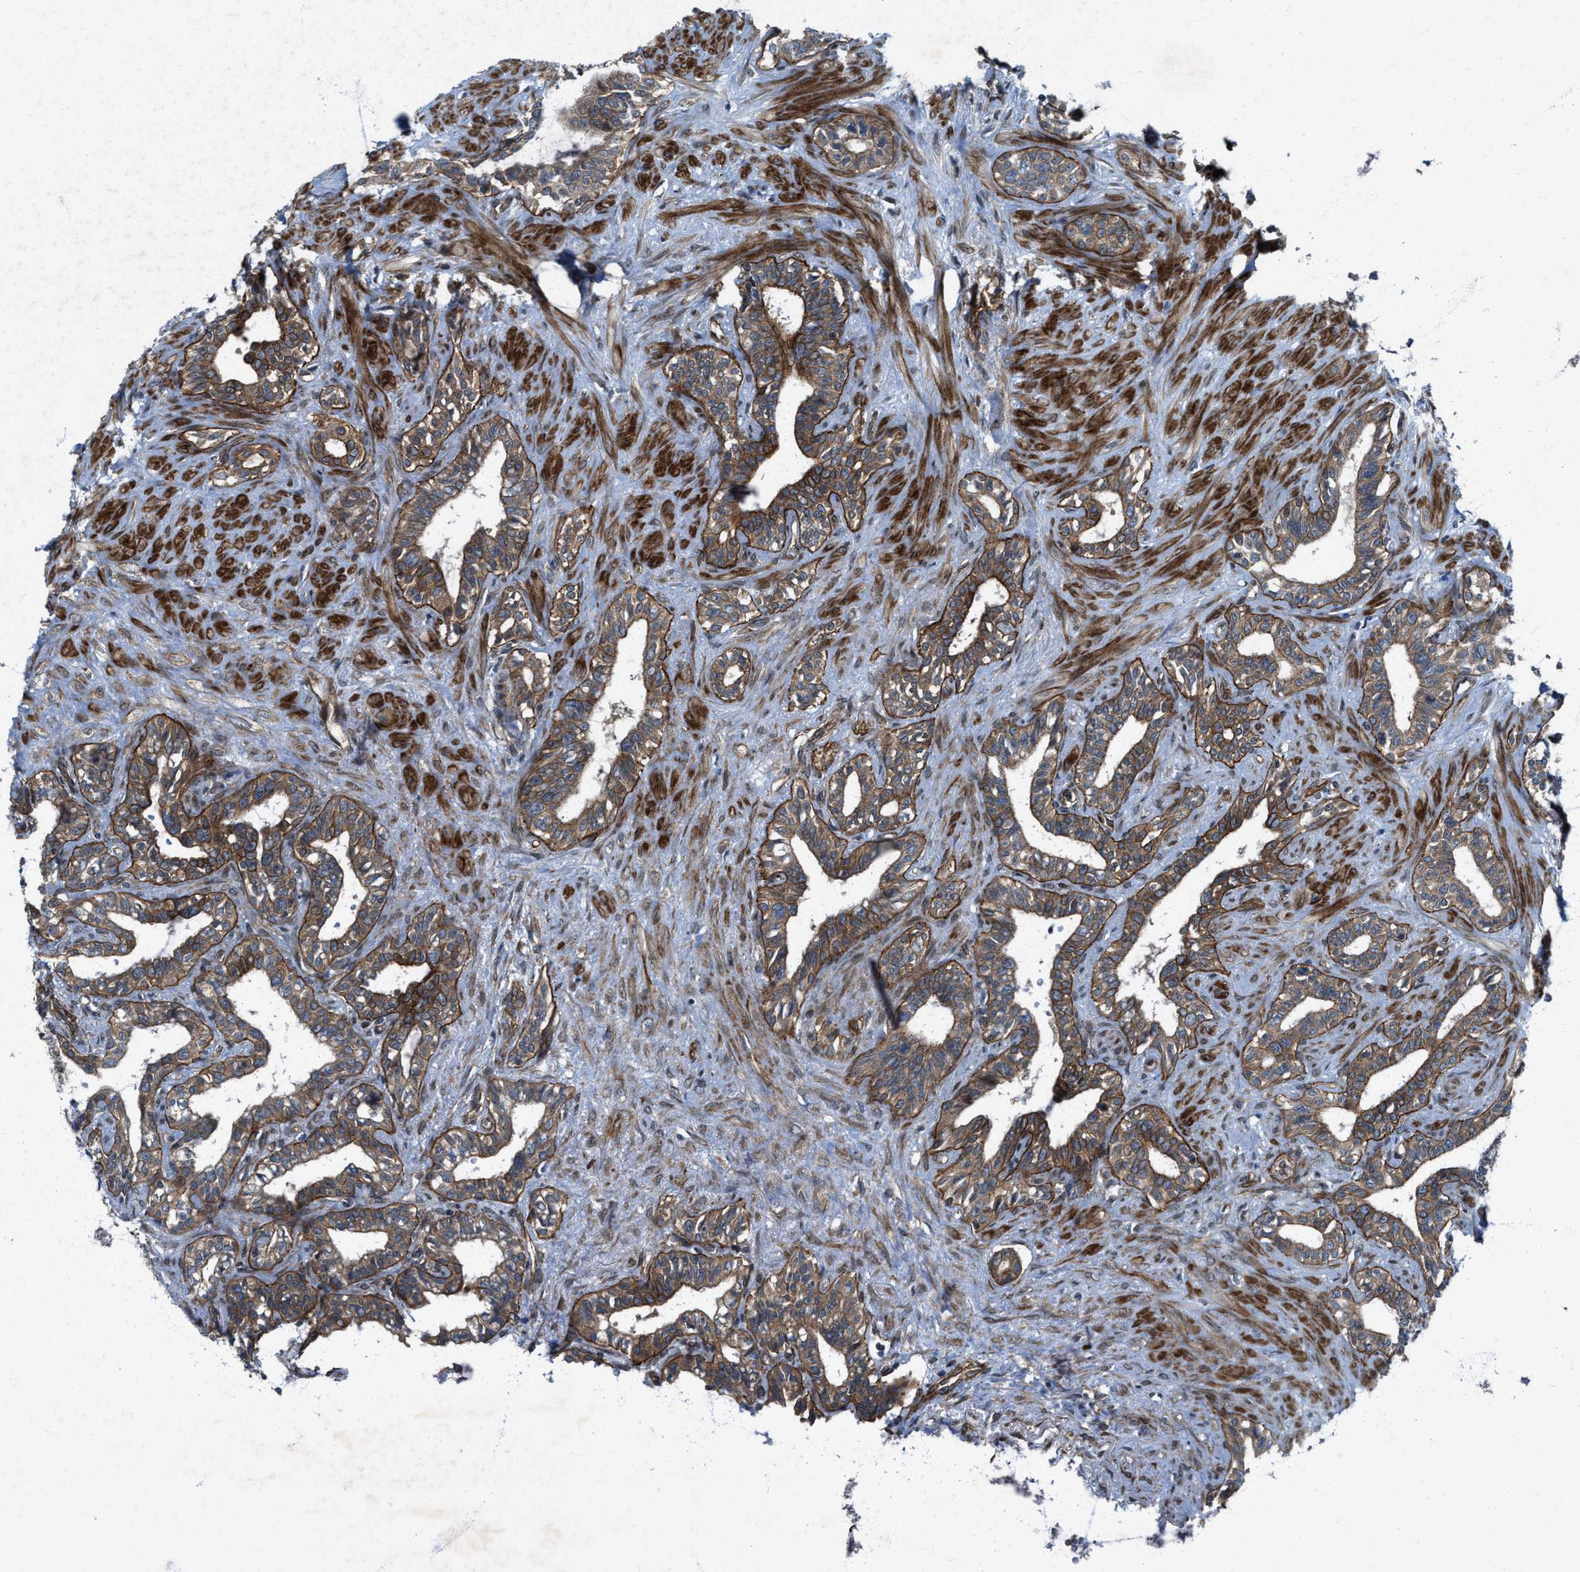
{"staining": {"intensity": "weak", "quantity": ">75%", "location": "cytoplasmic/membranous"}, "tissue": "seminal vesicle", "cell_type": "Glandular cells", "image_type": "normal", "snomed": [{"axis": "morphology", "description": "Normal tissue, NOS"}, {"axis": "morphology", "description": "Adenocarcinoma, High grade"}, {"axis": "topography", "description": "Prostate"}, {"axis": "topography", "description": "Seminal veicle"}], "caption": "Benign seminal vesicle reveals weak cytoplasmic/membranous expression in approximately >75% of glandular cells Using DAB (3,3'-diaminobenzidine) (brown) and hematoxylin (blue) stains, captured at high magnification using brightfield microscopy..", "gene": "URGCP", "patient": {"sex": "male", "age": 55}}